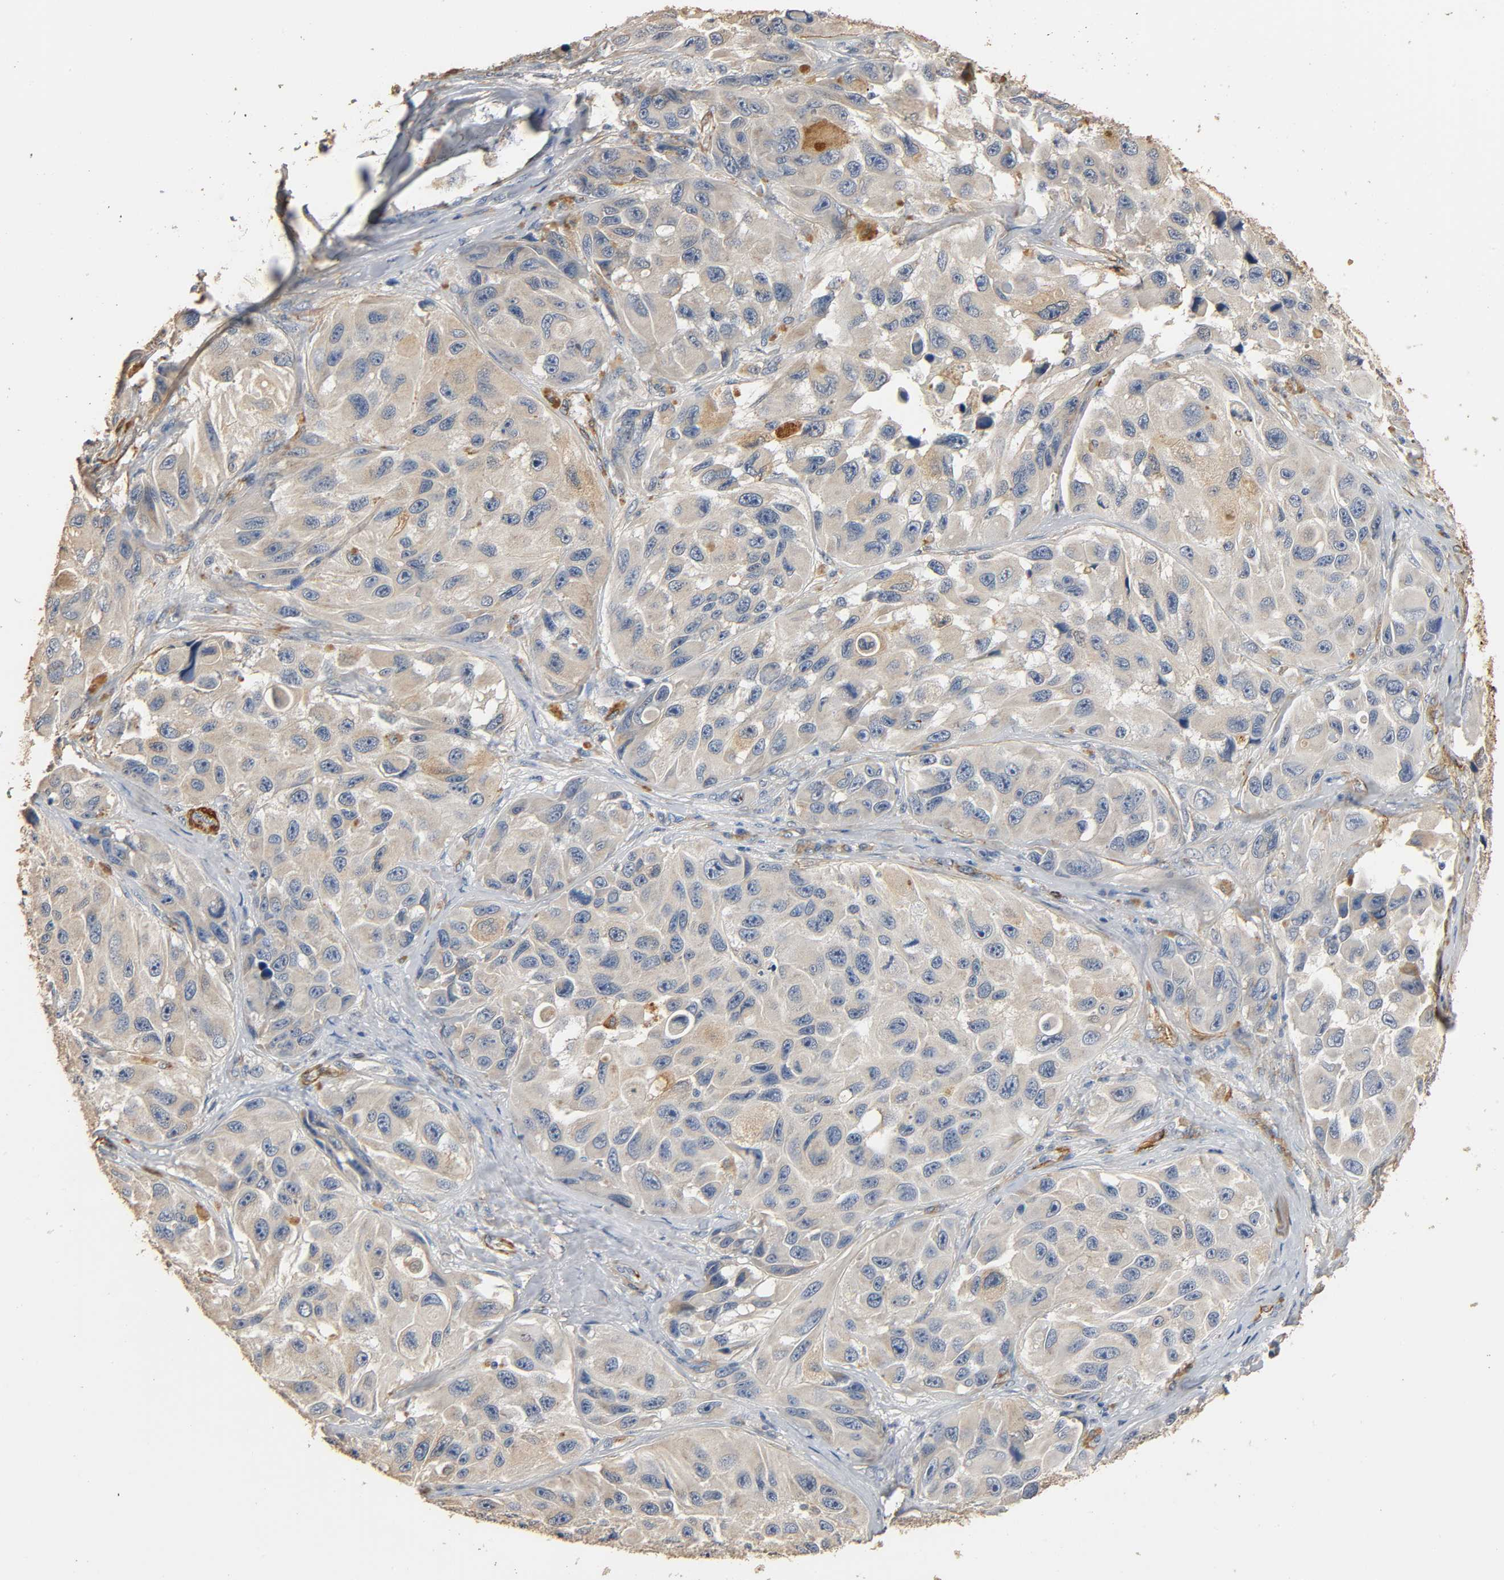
{"staining": {"intensity": "weak", "quantity": ">75%", "location": "cytoplasmic/membranous"}, "tissue": "melanoma", "cell_type": "Tumor cells", "image_type": "cancer", "snomed": [{"axis": "morphology", "description": "Malignant melanoma, NOS"}, {"axis": "topography", "description": "Skin"}], "caption": "A brown stain shows weak cytoplasmic/membranous positivity of a protein in human melanoma tumor cells.", "gene": "GSTA3", "patient": {"sex": "female", "age": 73}}